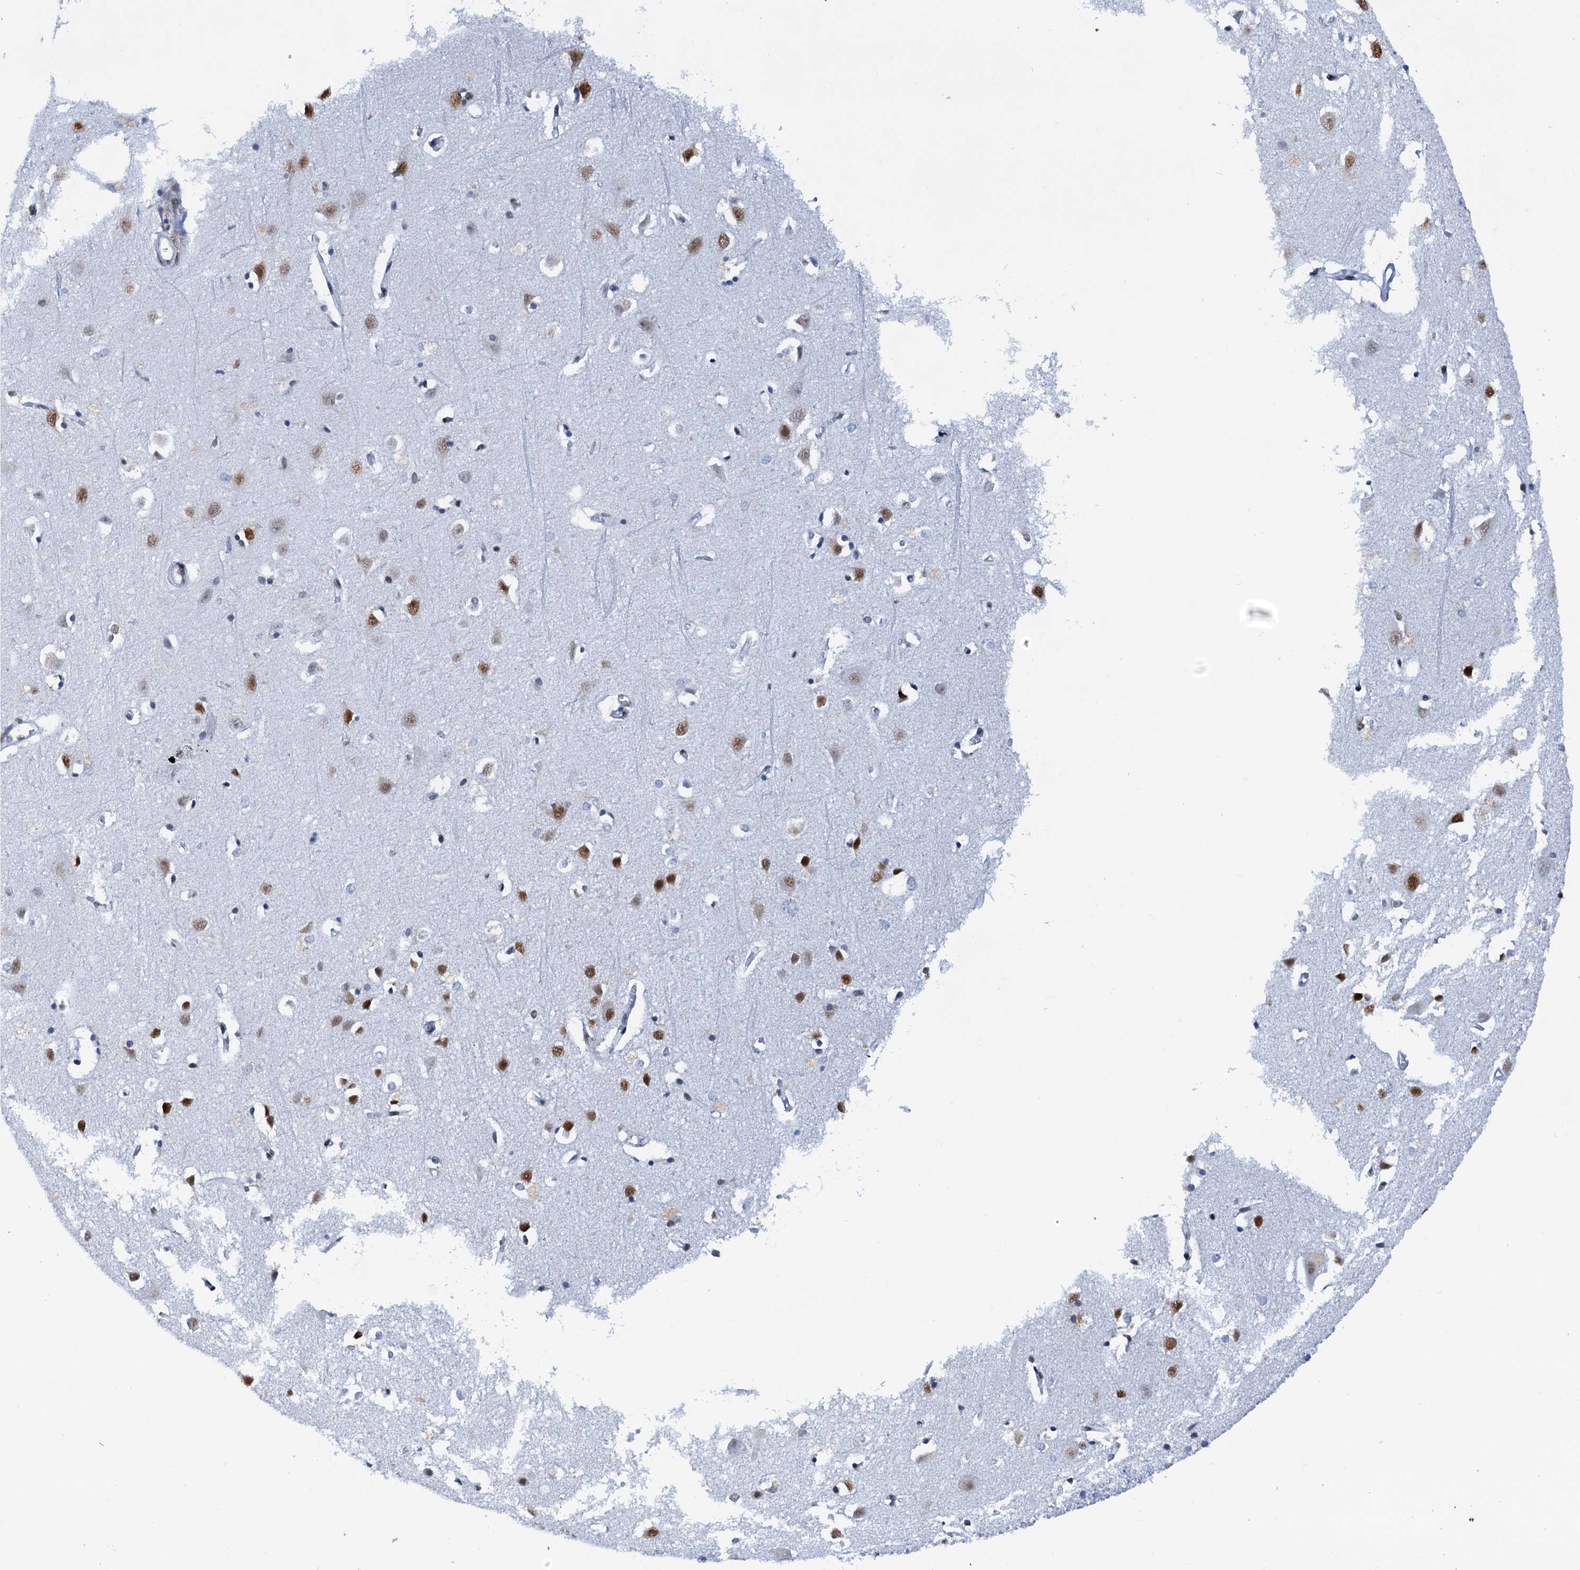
{"staining": {"intensity": "strong", "quantity": ">75%", "location": "nuclear"}, "tissue": "cerebral cortex", "cell_type": "Endothelial cells", "image_type": "normal", "snomed": [{"axis": "morphology", "description": "Normal tissue, NOS"}, {"axis": "topography", "description": "Cerebral cortex"}], "caption": "IHC (DAB (3,3'-diaminobenzidine)) staining of normal cerebral cortex shows strong nuclear protein positivity in approximately >75% of endothelial cells.", "gene": "SLTM", "patient": {"sex": "female", "age": 64}}